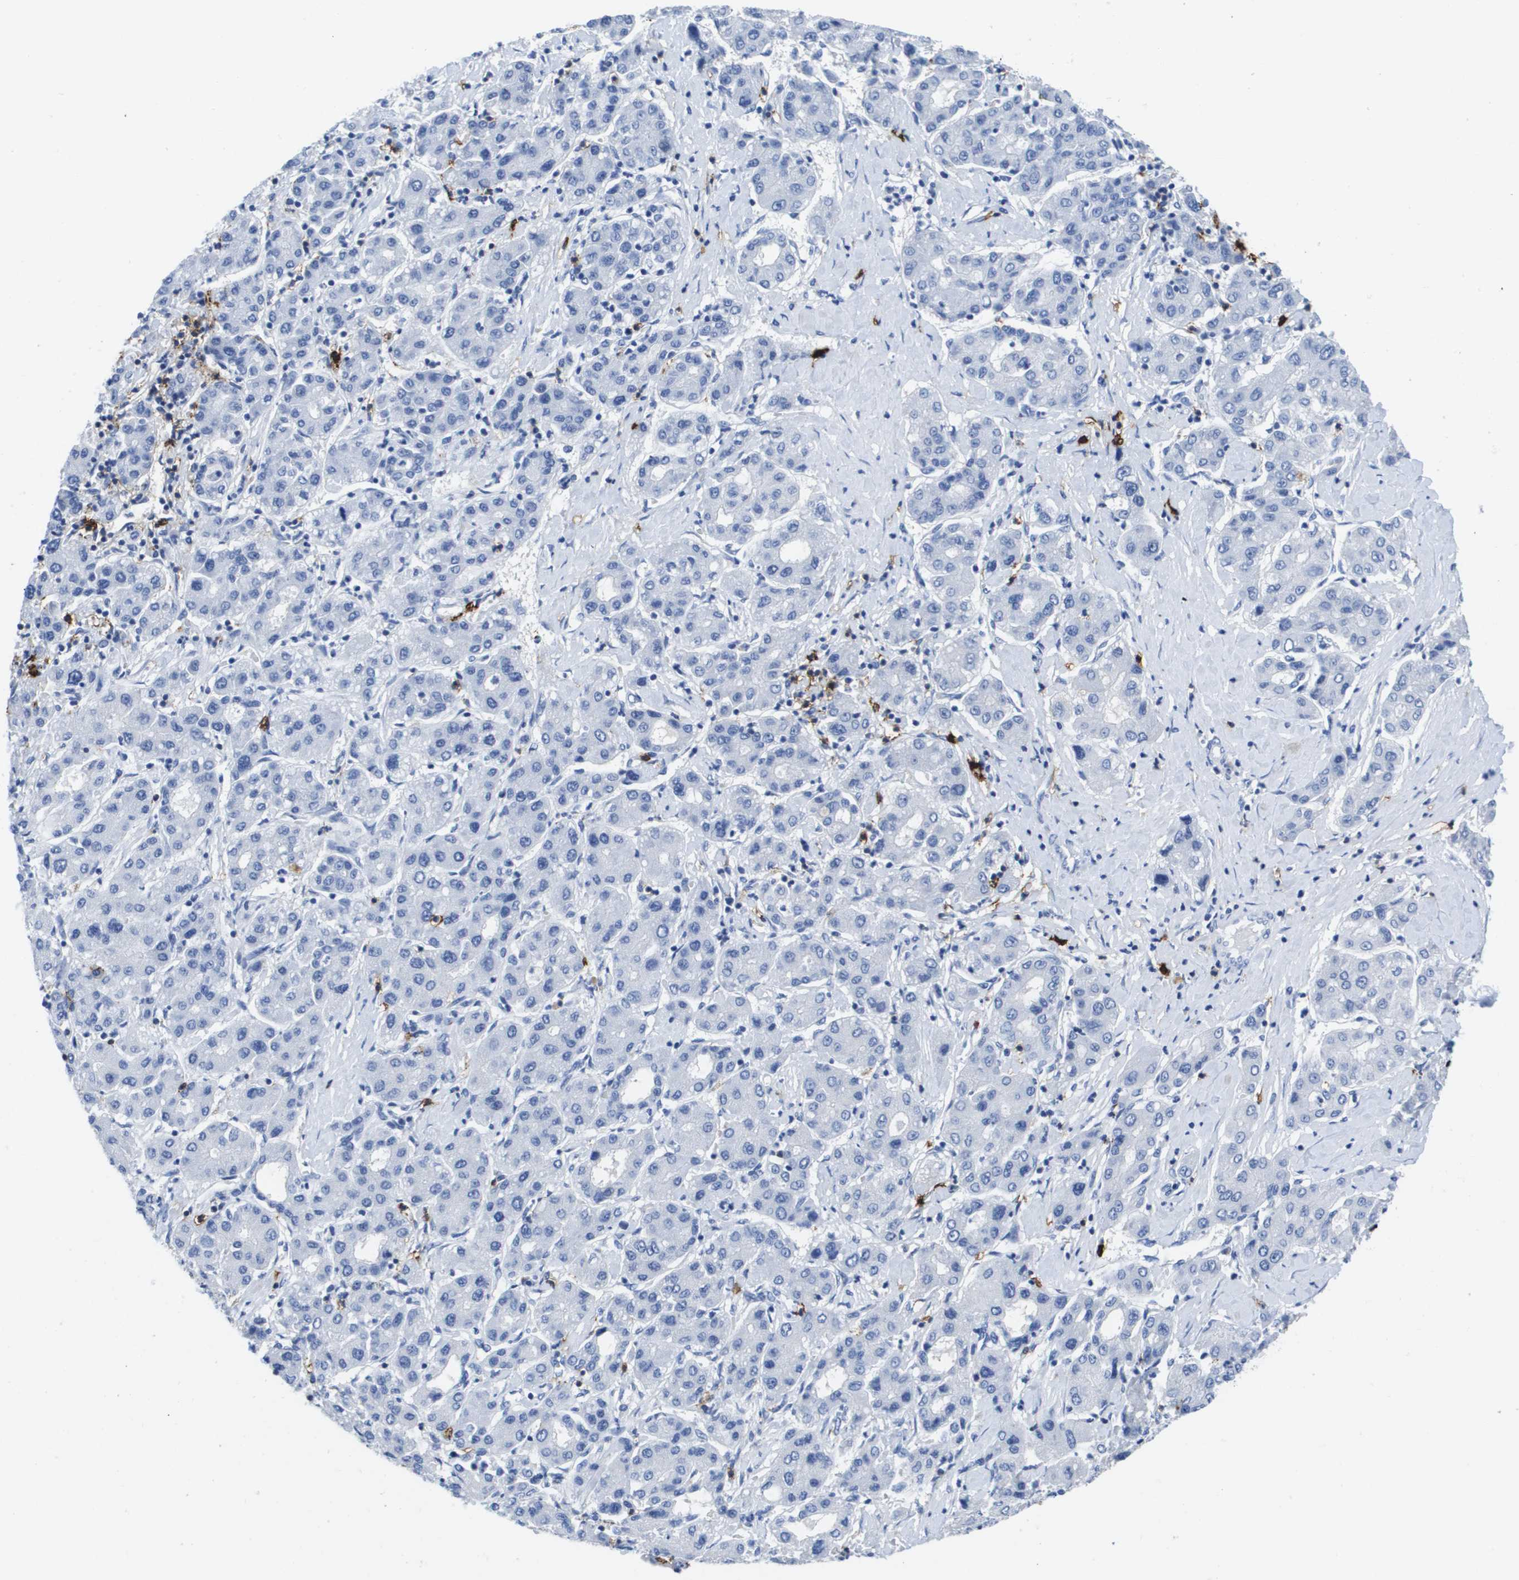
{"staining": {"intensity": "negative", "quantity": "none", "location": "none"}, "tissue": "liver cancer", "cell_type": "Tumor cells", "image_type": "cancer", "snomed": [{"axis": "morphology", "description": "Carcinoma, Hepatocellular, NOS"}, {"axis": "topography", "description": "Liver"}], "caption": "This is a histopathology image of immunohistochemistry (IHC) staining of liver hepatocellular carcinoma, which shows no positivity in tumor cells.", "gene": "MS4A1", "patient": {"sex": "male", "age": 65}}